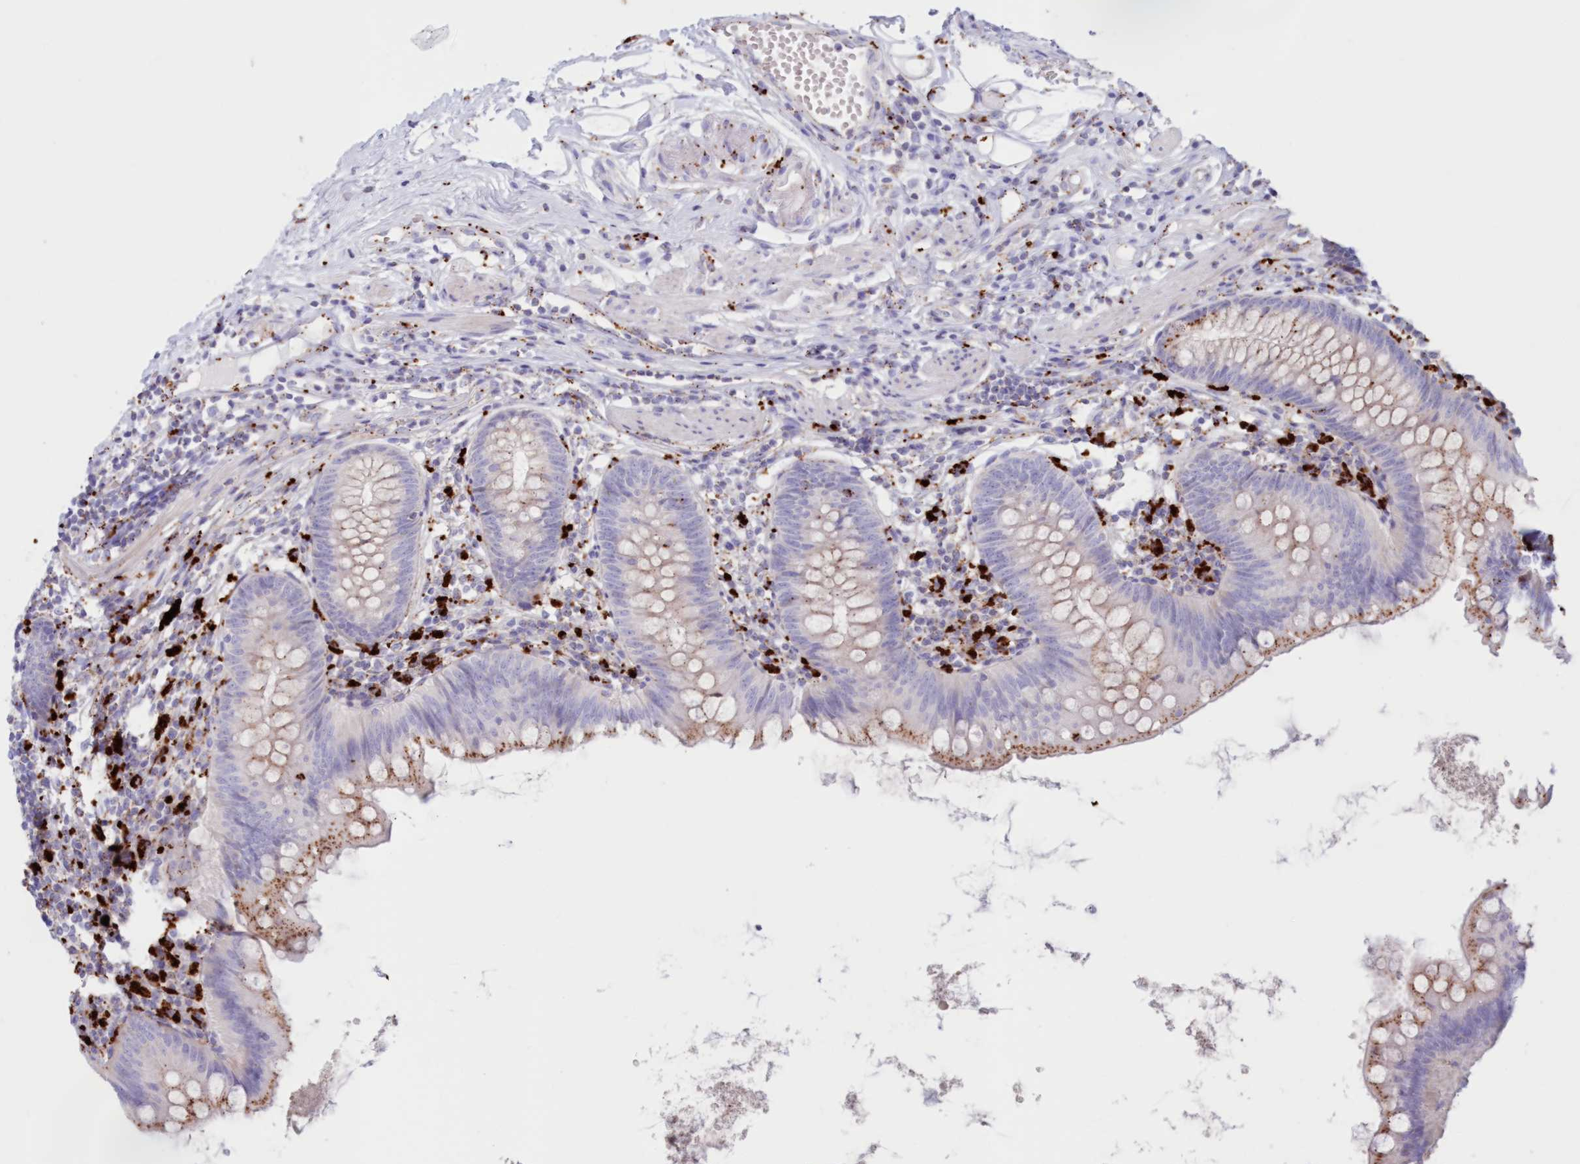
{"staining": {"intensity": "moderate", "quantity": "25%-75%", "location": "cytoplasmic/membranous"}, "tissue": "appendix", "cell_type": "Glandular cells", "image_type": "normal", "snomed": [{"axis": "morphology", "description": "Normal tissue, NOS"}, {"axis": "topography", "description": "Appendix"}], "caption": "IHC (DAB (3,3'-diaminobenzidine)) staining of normal appendix shows moderate cytoplasmic/membranous protein staining in about 25%-75% of glandular cells. The staining was performed using DAB, with brown indicating positive protein expression. Nuclei are stained blue with hematoxylin.", "gene": "TPP1", "patient": {"sex": "female", "age": 62}}